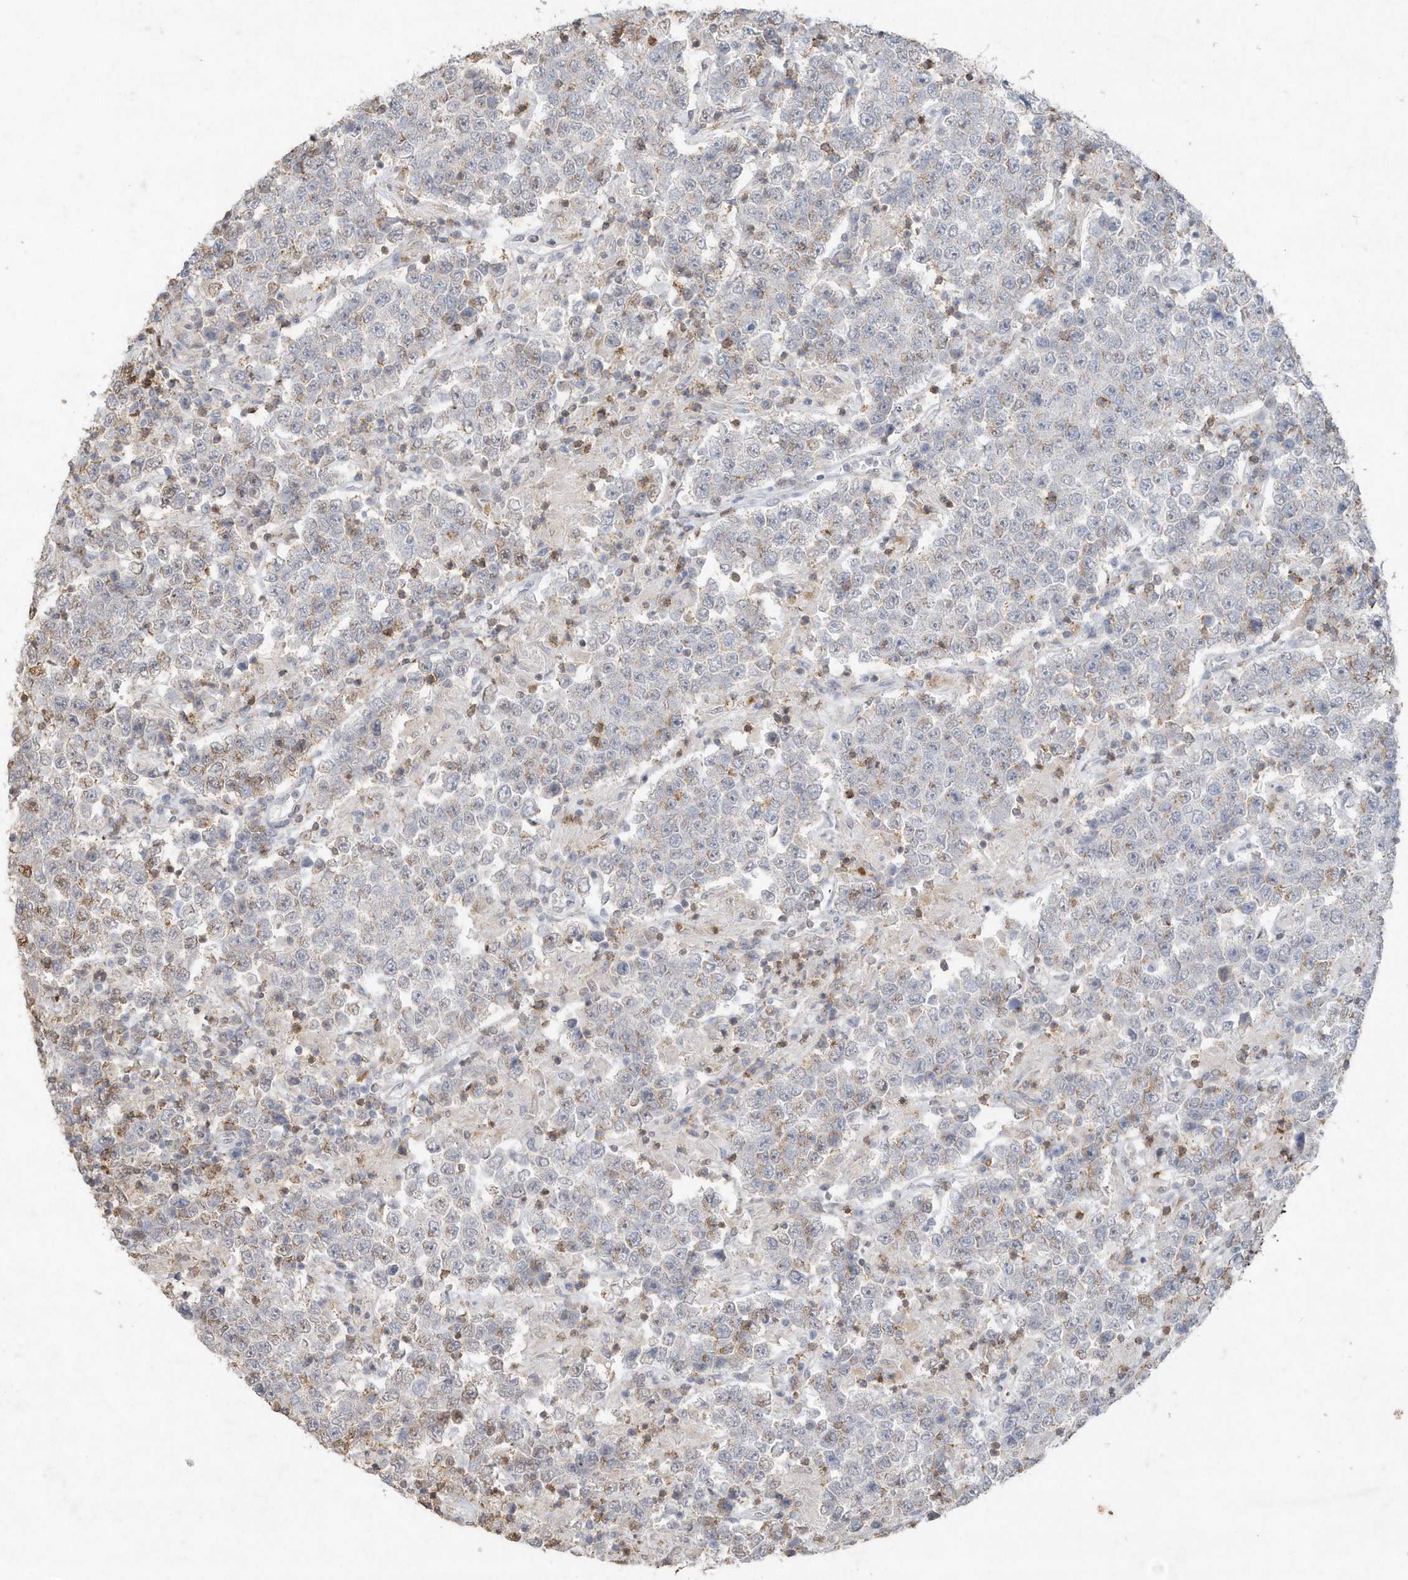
{"staining": {"intensity": "weak", "quantity": "<25%", "location": "cytoplasmic/membranous"}, "tissue": "testis cancer", "cell_type": "Tumor cells", "image_type": "cancer", "snomed": [{"axis": "morphology", "description": "Normal tissue, NOS"}, {"axis": "morphology", "description": "Urothelial carcinoma, High grade"}, {"axis": "morphology", "description": "Seminoma, NOS"}, {"axis": "morphology", "description": "Carcinoma, Embryonal, NOS"}, {"axis": "topography", "description": "Urinary bladder"}, {"axis": "topography", "description": "Testis"}], "caption": "The histopathology image exhibits no staining of tumor cells in testis urothelial carcinoma (high-grade).", "gene": "PDCD1", "patient": {"sex": "male", "age": 41}}